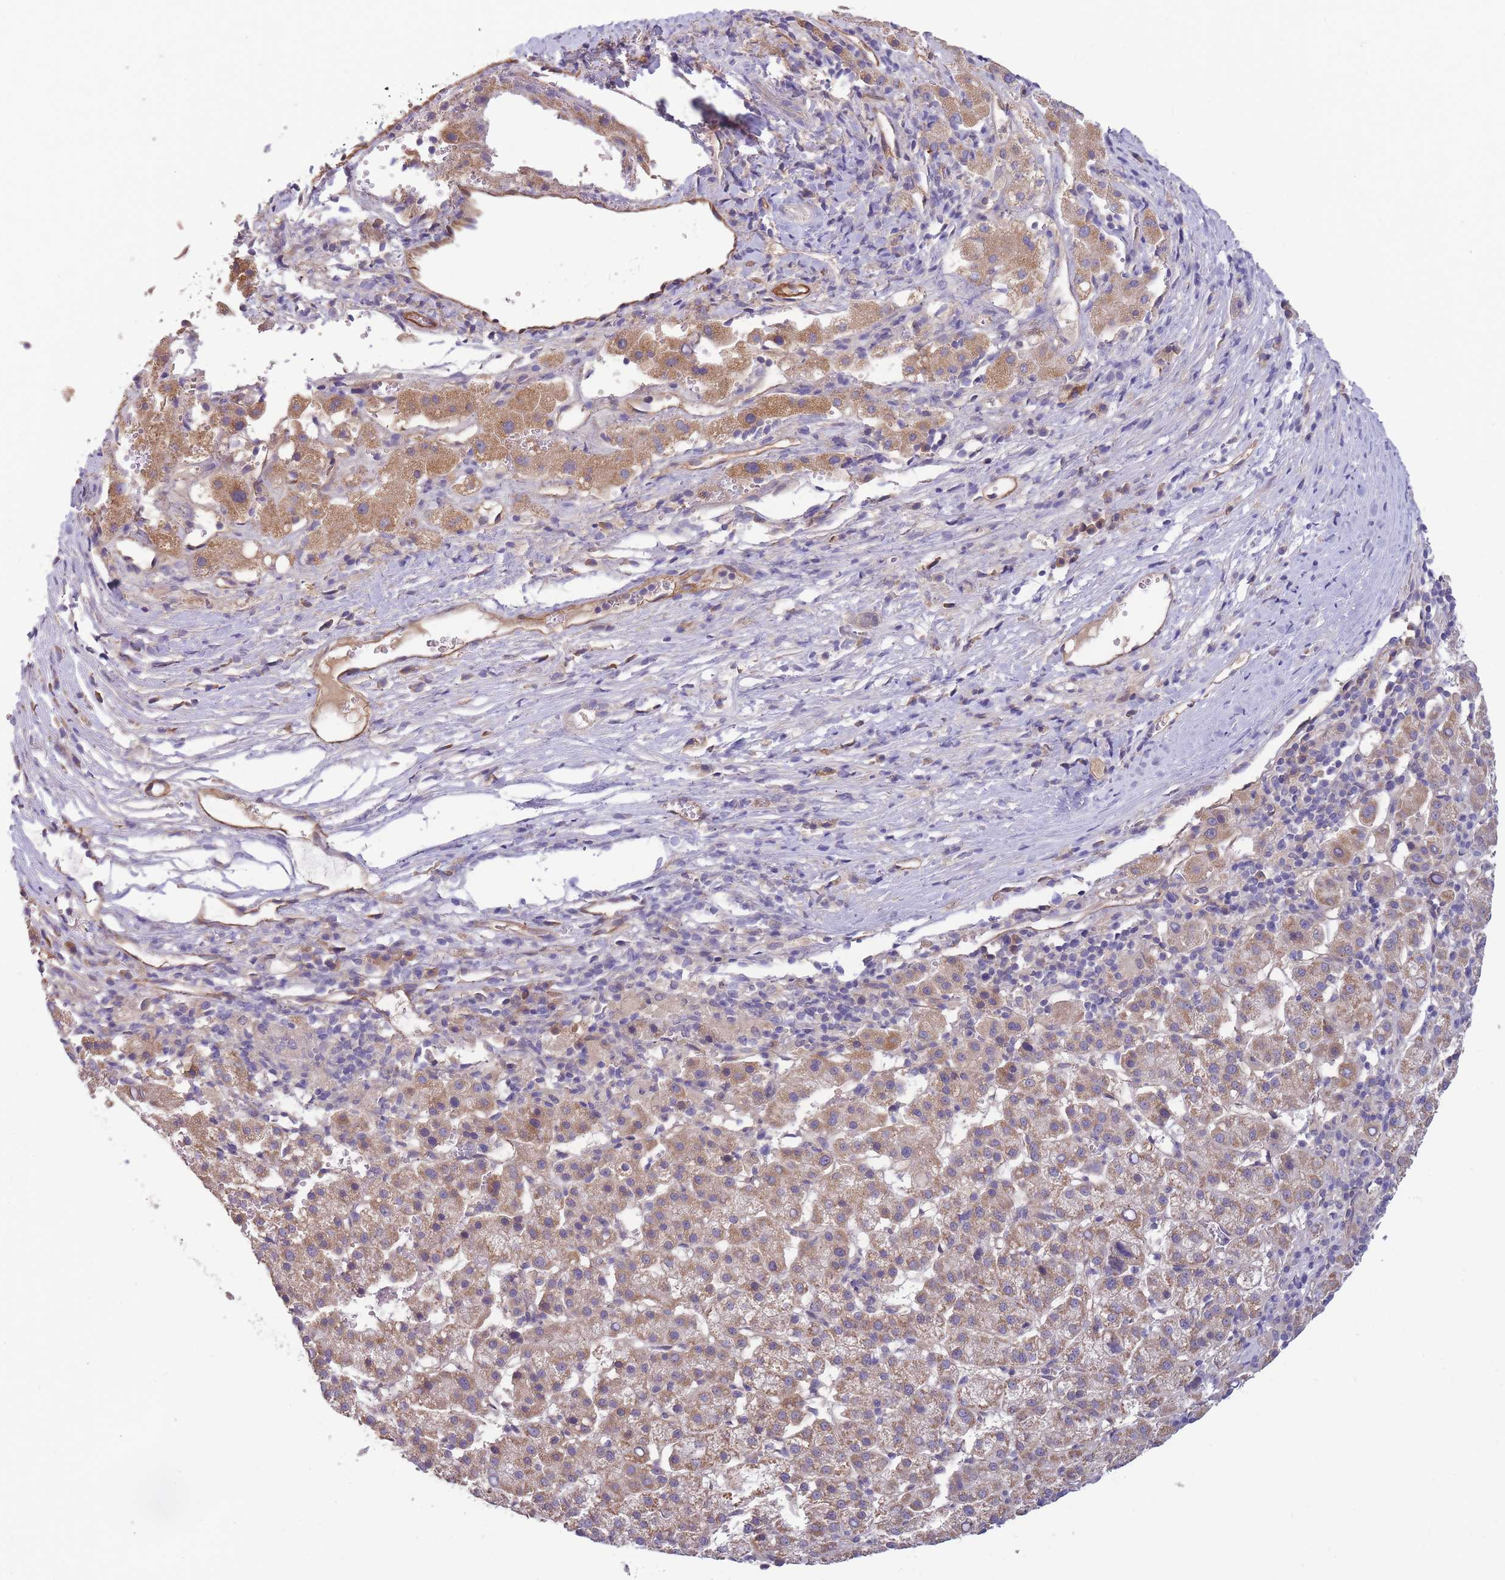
{"staining": {"intensity": "weak", "quantity": ">75%", "location": "cytoplasmic/membranous"}, "tissue": "liver cancer", "cell_type": "Tumor cells", "image_type": "cancer", "snomed": [{"axis": "morphology", "description": "Carcinoma, Hepatocellular, NOS"}, {"axis": "topography", "description": "Liver"}], "caption": "Immunohistochemical staining of liver hepatocellular carcinoma shows low levels of weak cytoplasmic/membranous protein staining in approximately >75% of tumor cells. (IHC, brightfield microscopy, high magnification).", "gene": "NDUFAF5", "patient": {"sex": "female", "age": 58}}